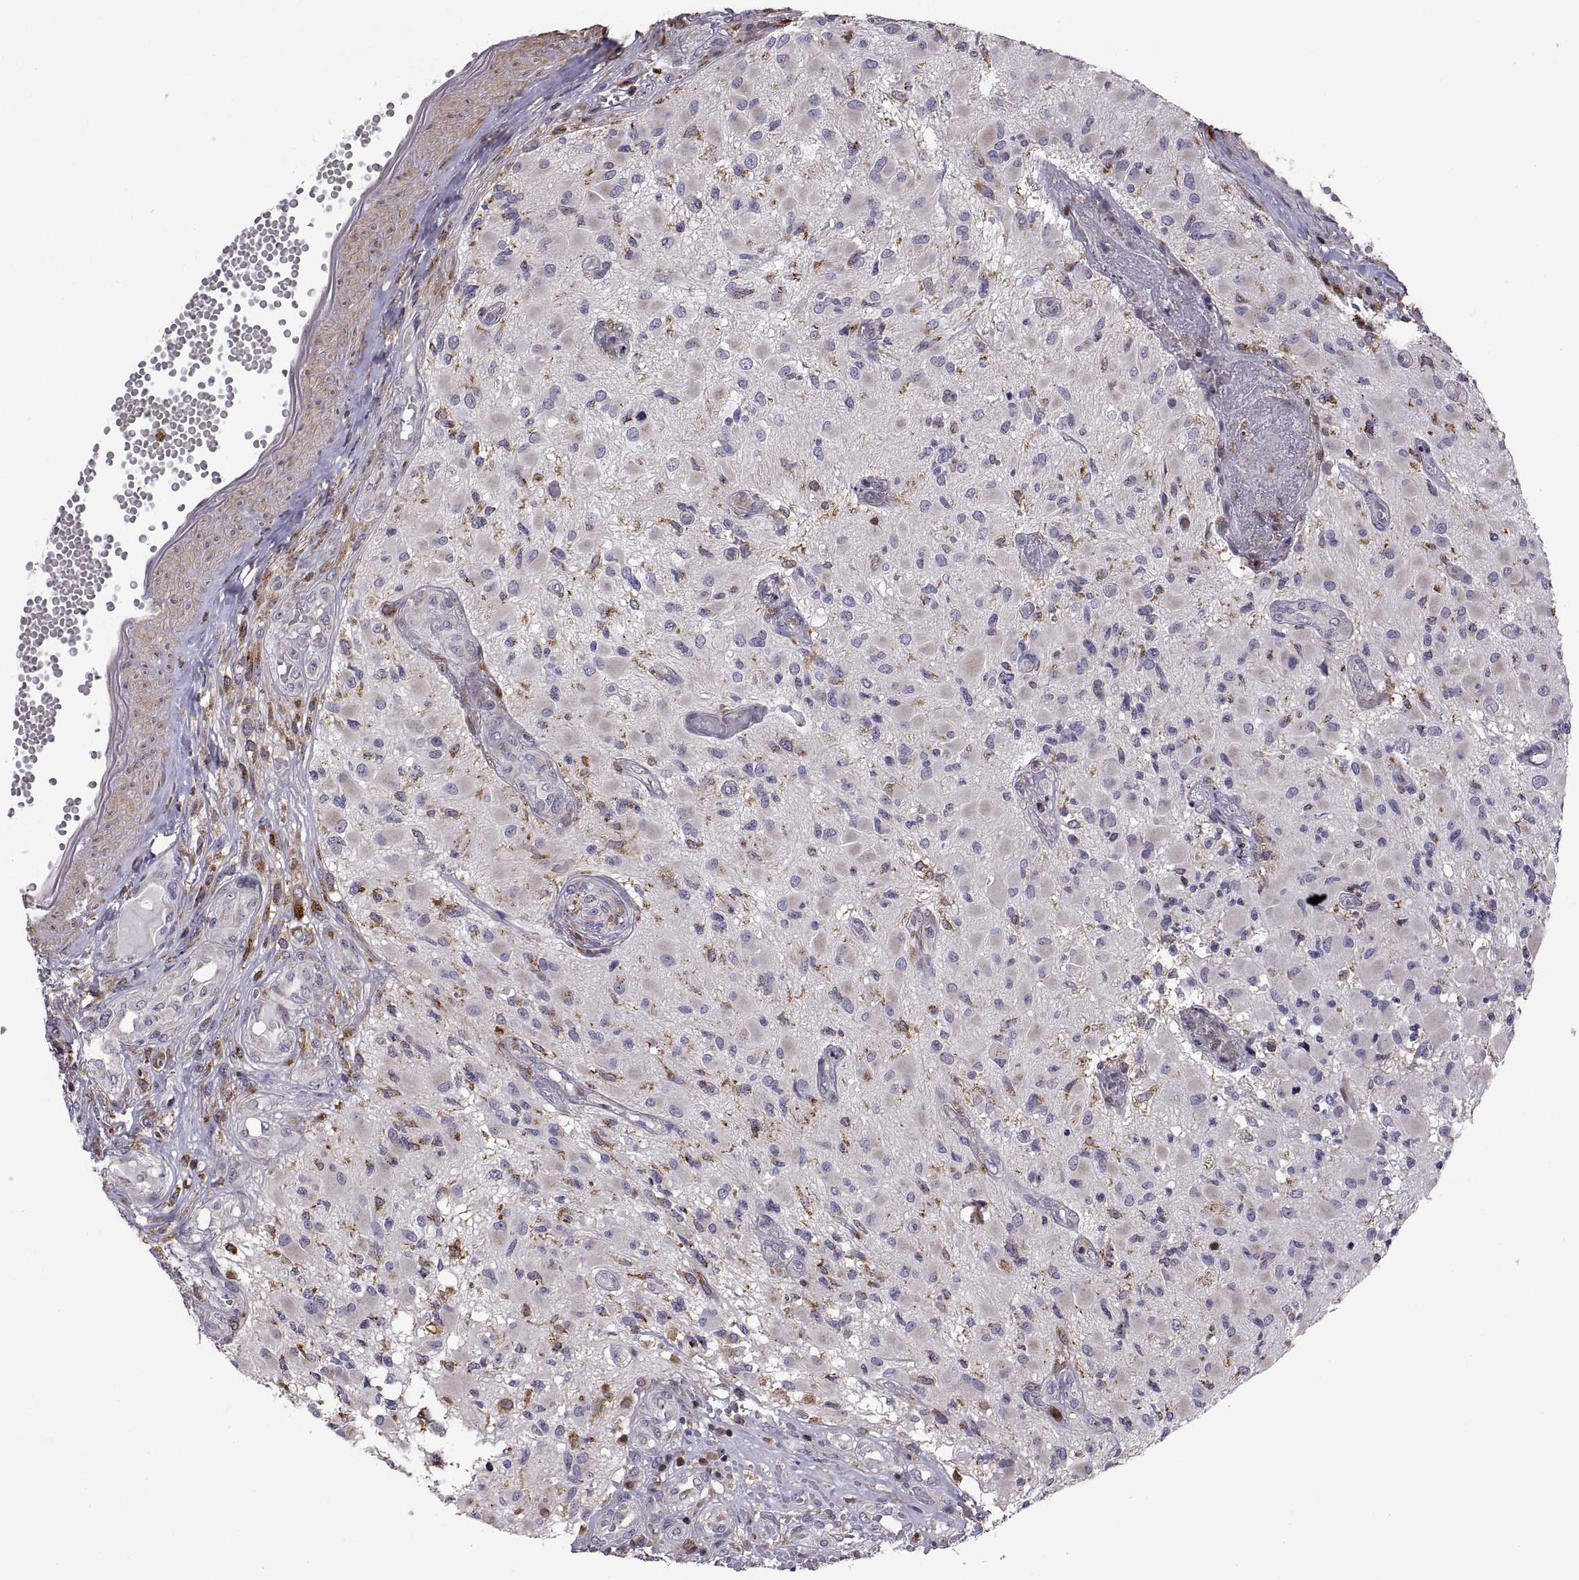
{"staining": {"intensity": "negative", "quantity": "none", "location": "none"}, "tissue": "glioma", "cell_type": "Tumor cells", "image_type": "cancer", "snomed": [{"axis": "morphology", "description": "Glioma, malignant, High grade"}, {"axis": "topography", "description": "Brain"}], "caption": "IHC micrograph of neoplastic tissue: human glioma stained with DAB (3,3'-diaminobenzidine) displays no significant protein staining in tumor cells.", "gene": "ACAP1", "patient": {"sex": "female", "age": 63}}